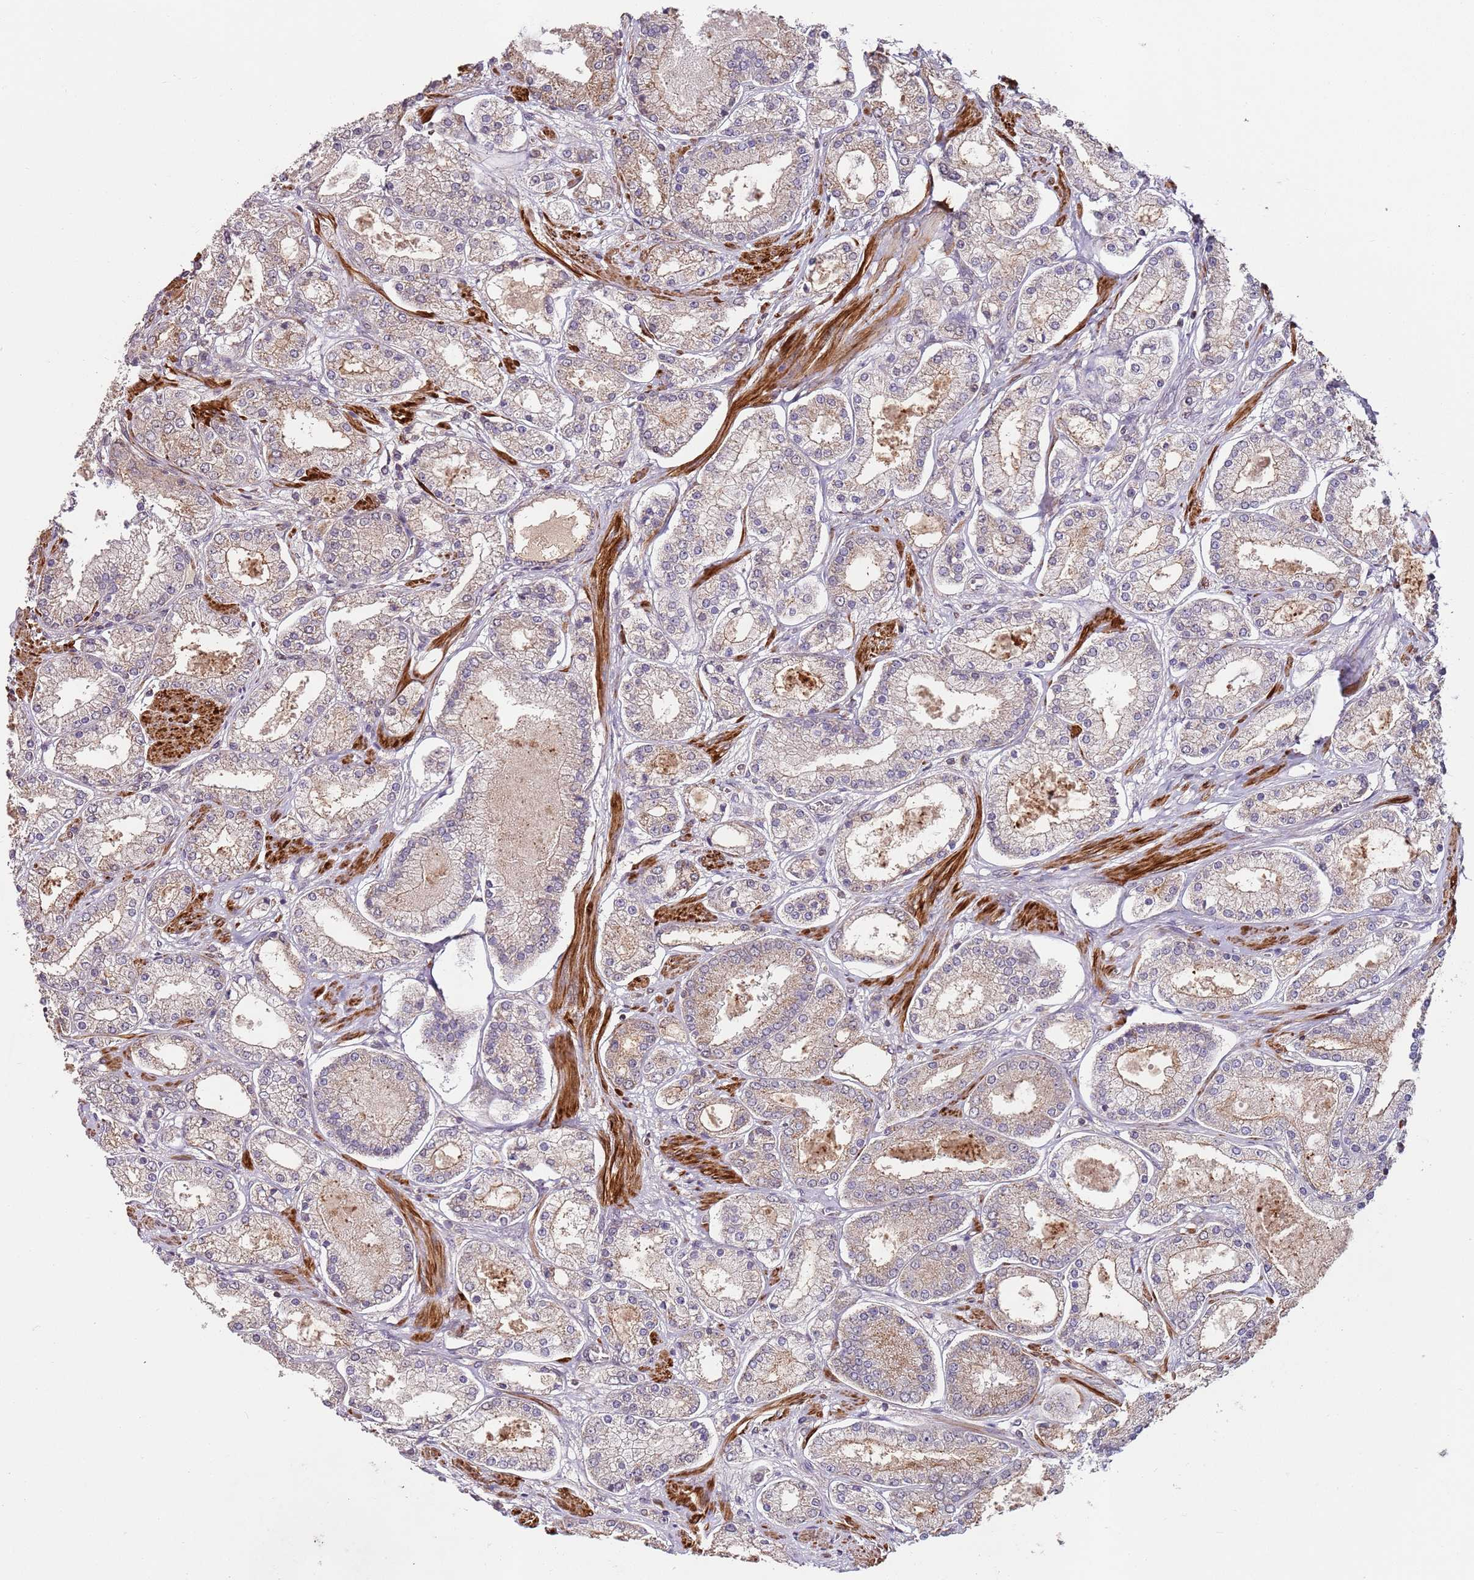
{"staining": {"intensity": "weak", "quantity": "25%-75%", "location": "cytoplasmic/membranous"}, "tissue": "prostate cancer", "cell_type": "Tumor cells", "image_type": "cancer", "snomed": [{"axis": "morphology", "description": "Adenocarcinoma, High grade"}, {"axis": "topography", "description": "Prostate"}], "caption": "Prostate cancer (adenocarcinoma (high-grade)) stained with IHC reveals weak cytoplasmic/membranous positivity in about 25%-75% of tumor cells.", "gene": "LIN37", "patient": {"sex": "male", "age": 69}}